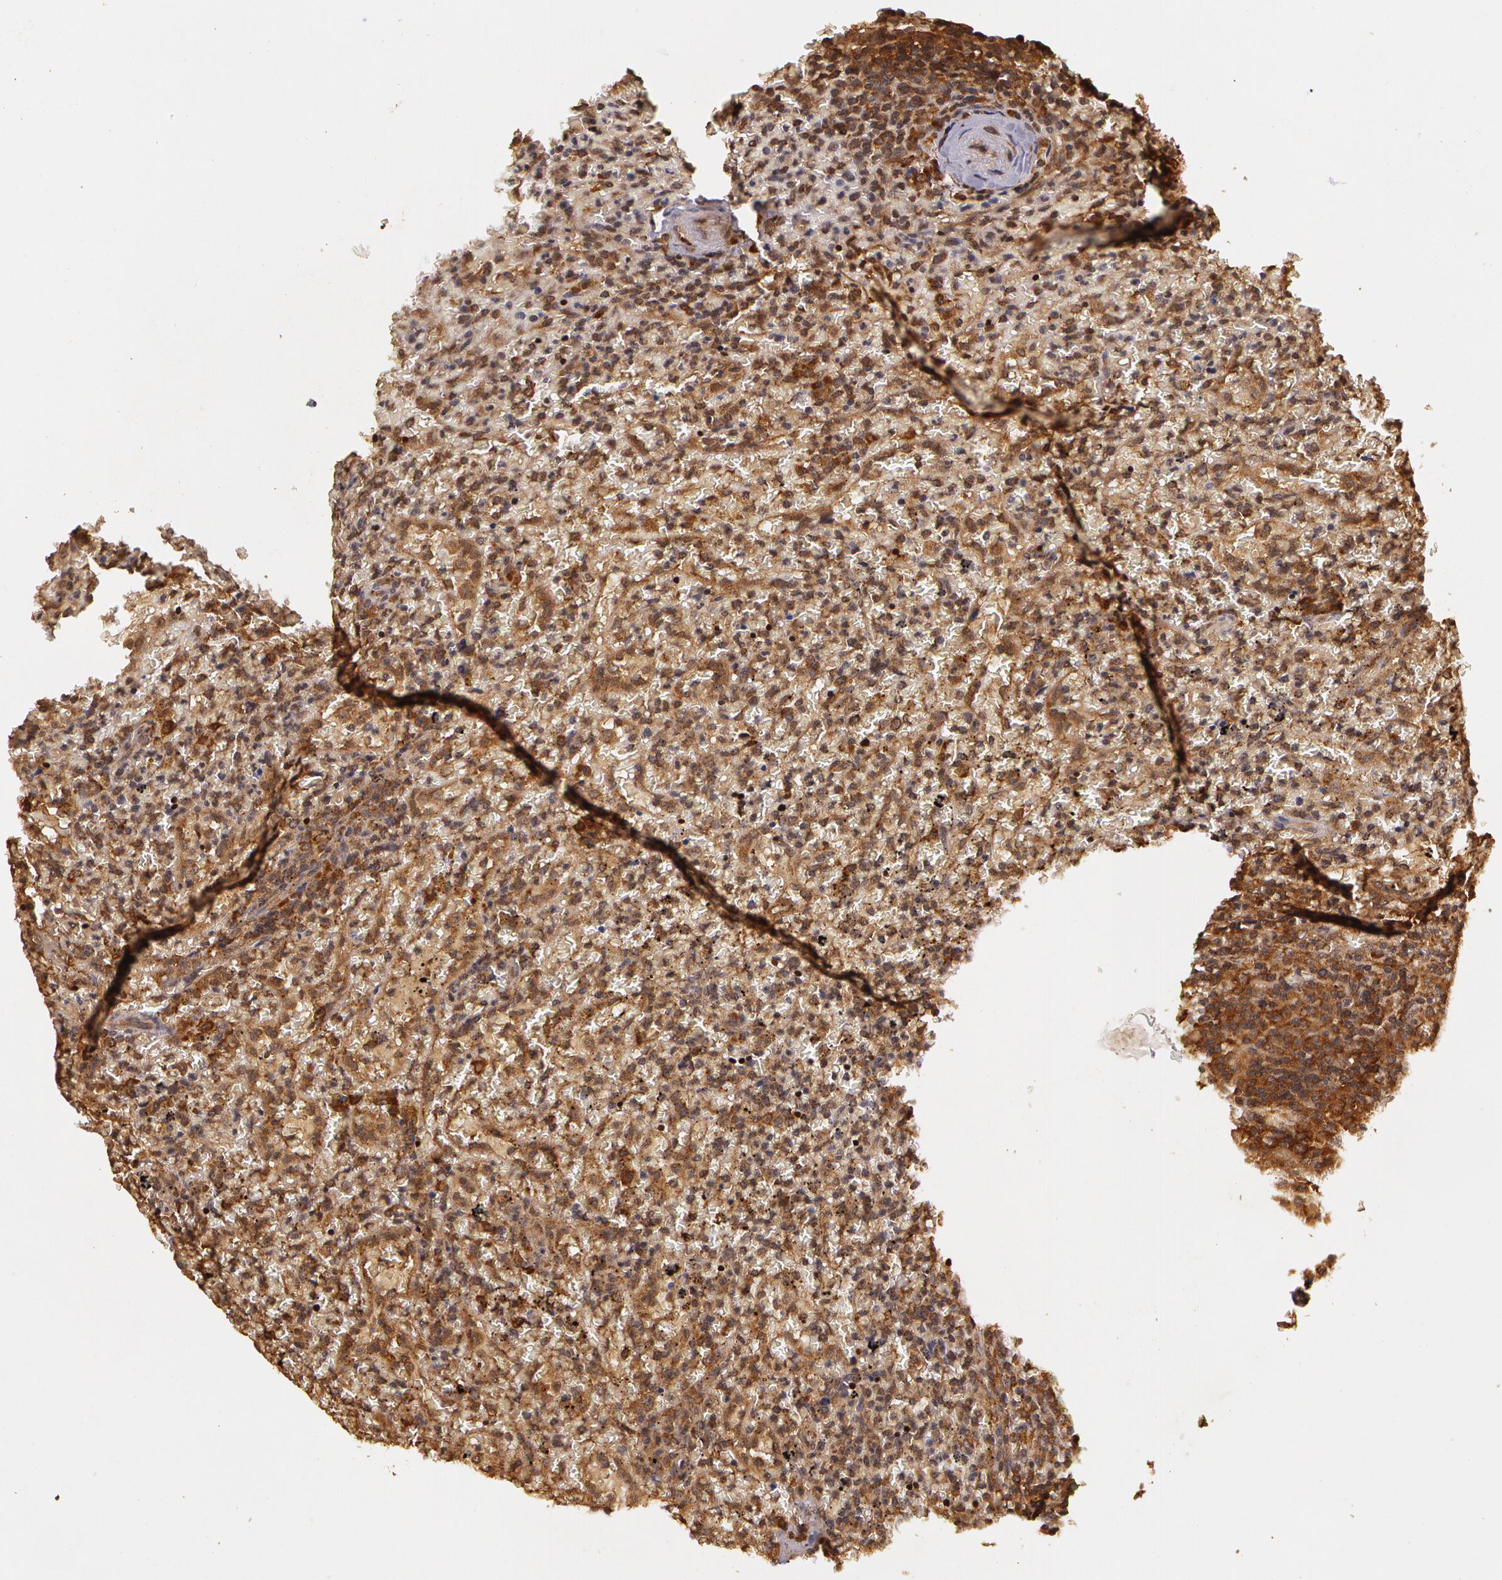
{"staining": {"intensity": "strong", "quantity": ">75%", "location": "cytoplasmic/membranous"}, "tissue": "lymphoma", "cell_type": "Tumor cells", "image_type": "cancer", "snomed": [{"axis": "morphology", "description": "Malignant lymphoma, non-Hodgkin's type, High grade"}, {"axis": "topography", "description": "Spleen"}, {"axis": "topography", "description": "Lymph node"}], "caption": "Brown immunohistochemical staining in lymphoma displays strong cytoplasmic/membranous expression in approximately >75% of tumor cells.", "gene": "ASCC2", "patient": {"sex": "female", "age": 70}}